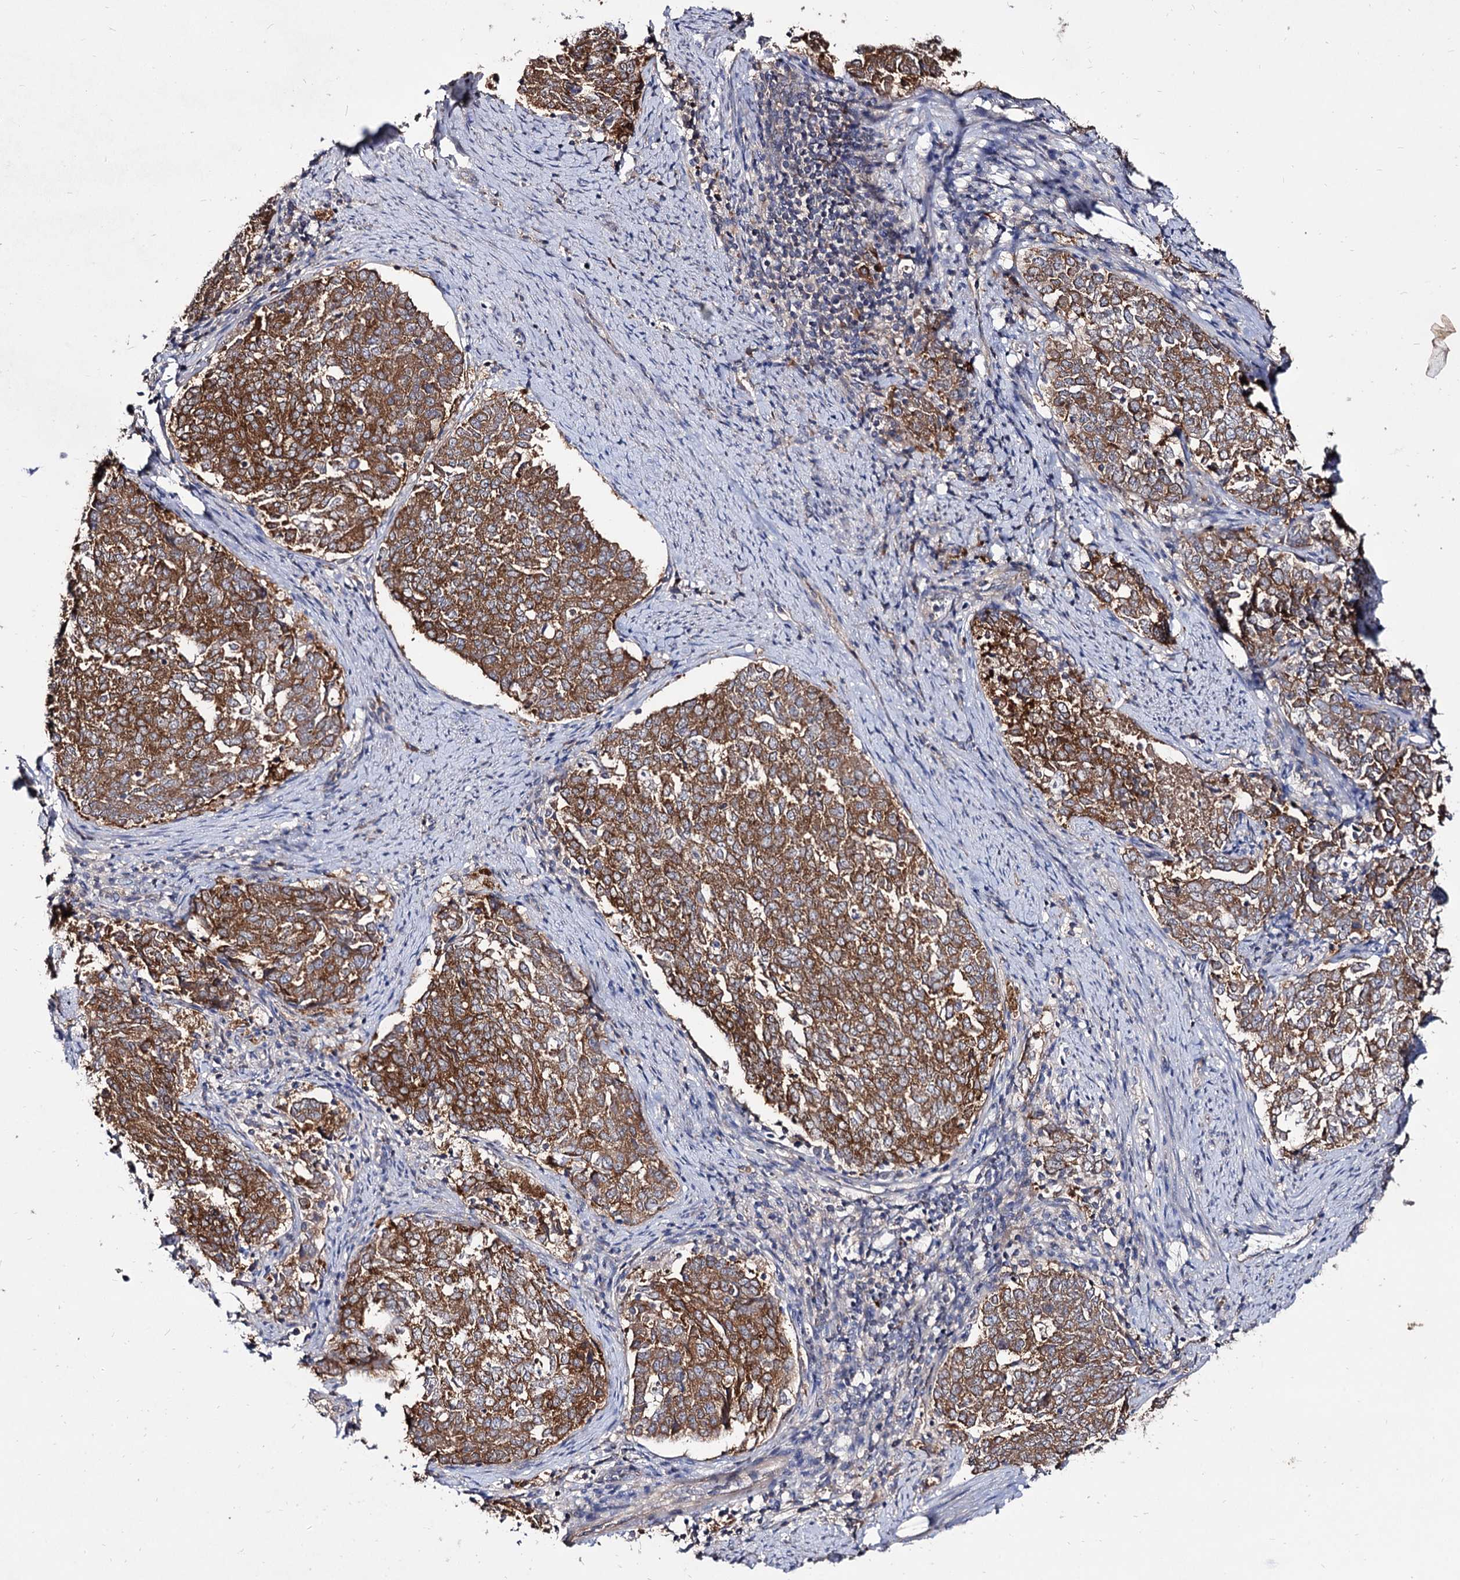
{"staining": {"intensity": "strong", "quantity": ">75%", "location": "cytoplasmic/membranous"}, "tissue": "endometrial cancer", "cell_type": "Tumor cells", "image_type": "cancer", "snomed": [{"axis": "morphology", "description": "Adenocarcinoma, NOS"}, {"axis": "topography", "description": "Endometrium"}], "caption": "IHC of endometrial adenocarcinoma displays high levels of strong cytoplasmic/membranous positivity in about >75% of tumor cells.", "gene": "ARFIP2", "patient": {"sex": "female", "age": 80}}